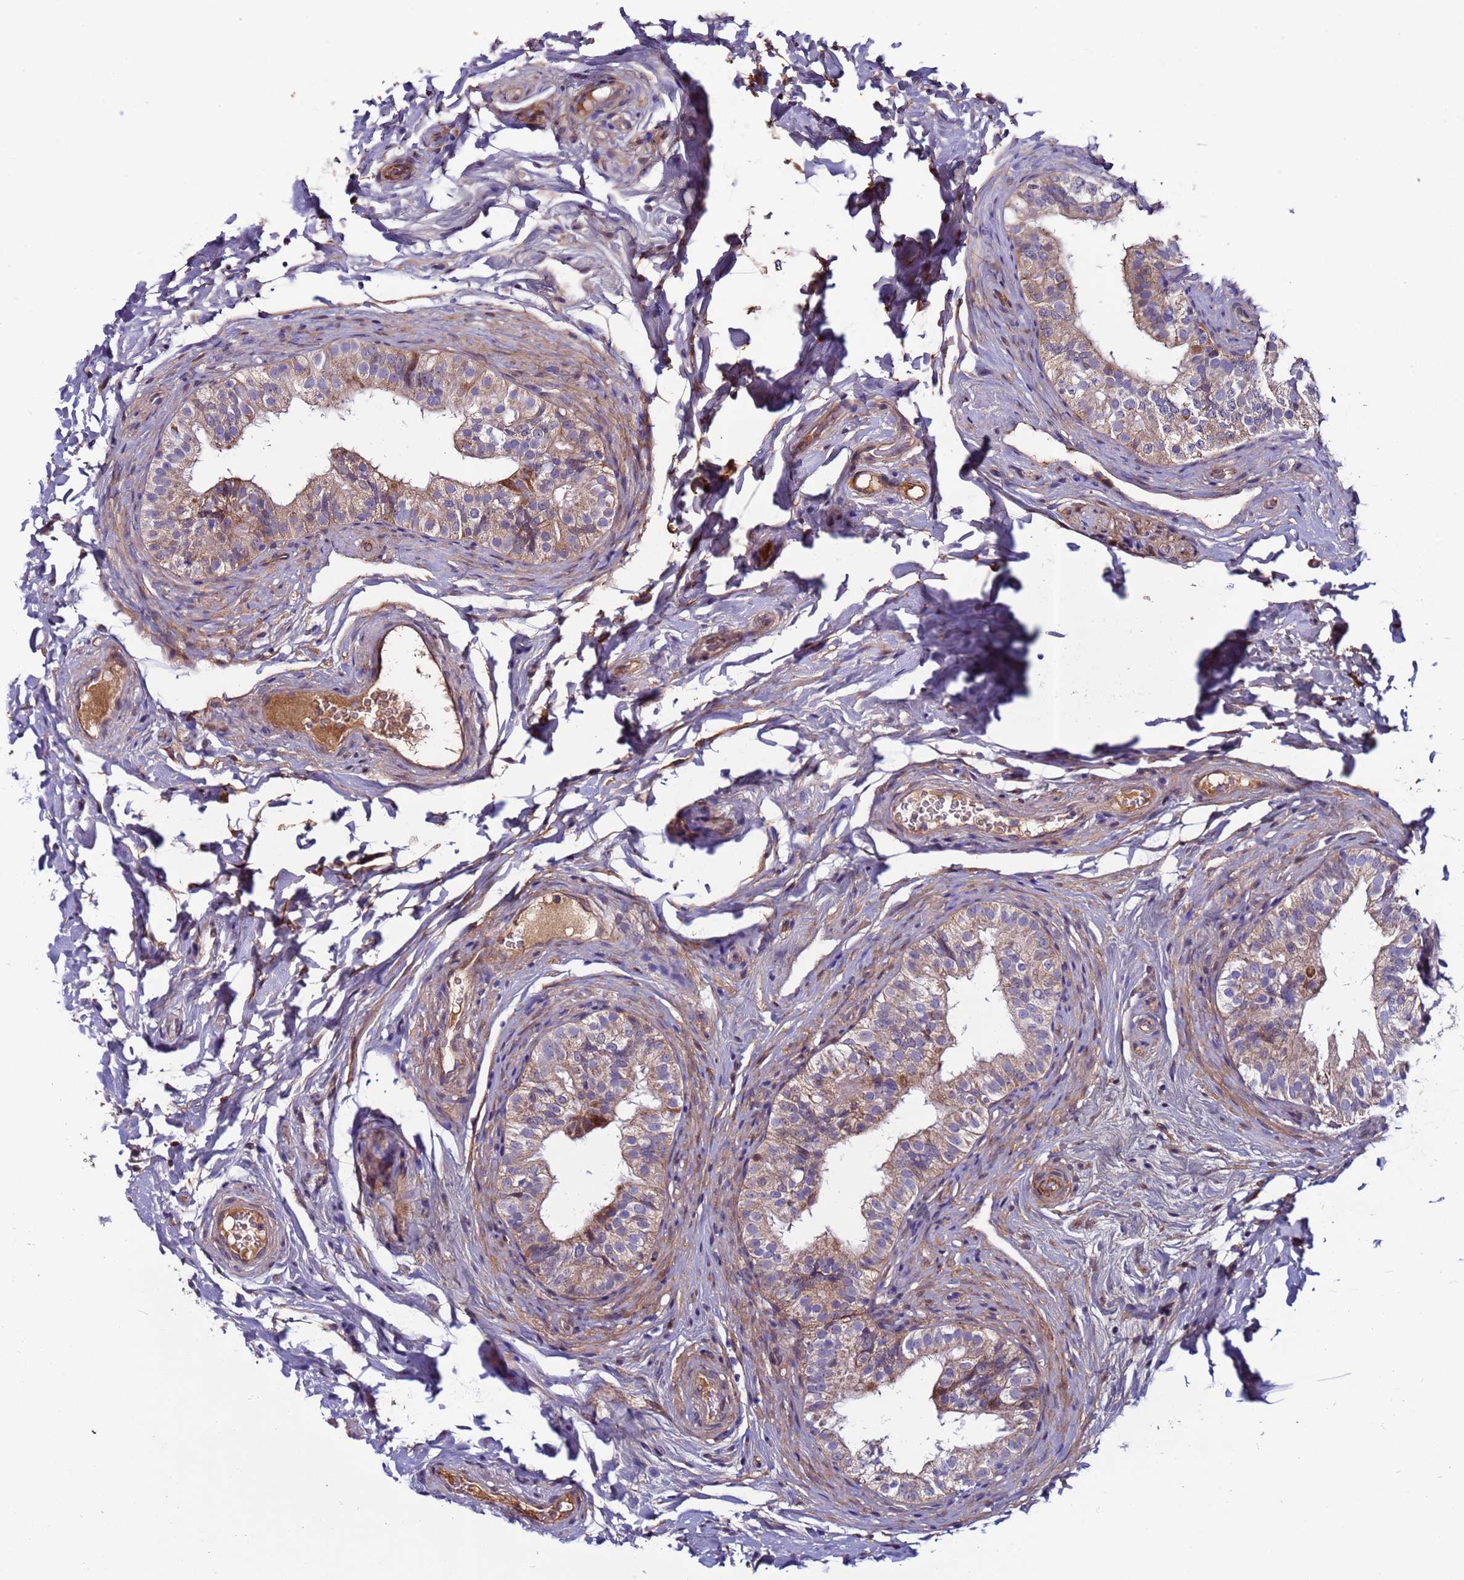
{"staining": {"intensity": "weak", "quantity": "25%-75%", "location": "cytoplasmic/membranous"}, "tissue": "epididymis", "cell_type": "Glandular cells", "image_type": "normal", "snomed": [{"axis": "morphology", "description": "Normal tissue, NOS"}, {"axis": "topography", "description": "Epididymis"}], "caption": "Immunohistochemical staining of normal human epididymis reveals low levels of weak cytoplasmic/membranous positivity in approximately 25%-75% of glandular cells.", "gene": "C8G", "patient": {"sex": "male", "age": 49}}